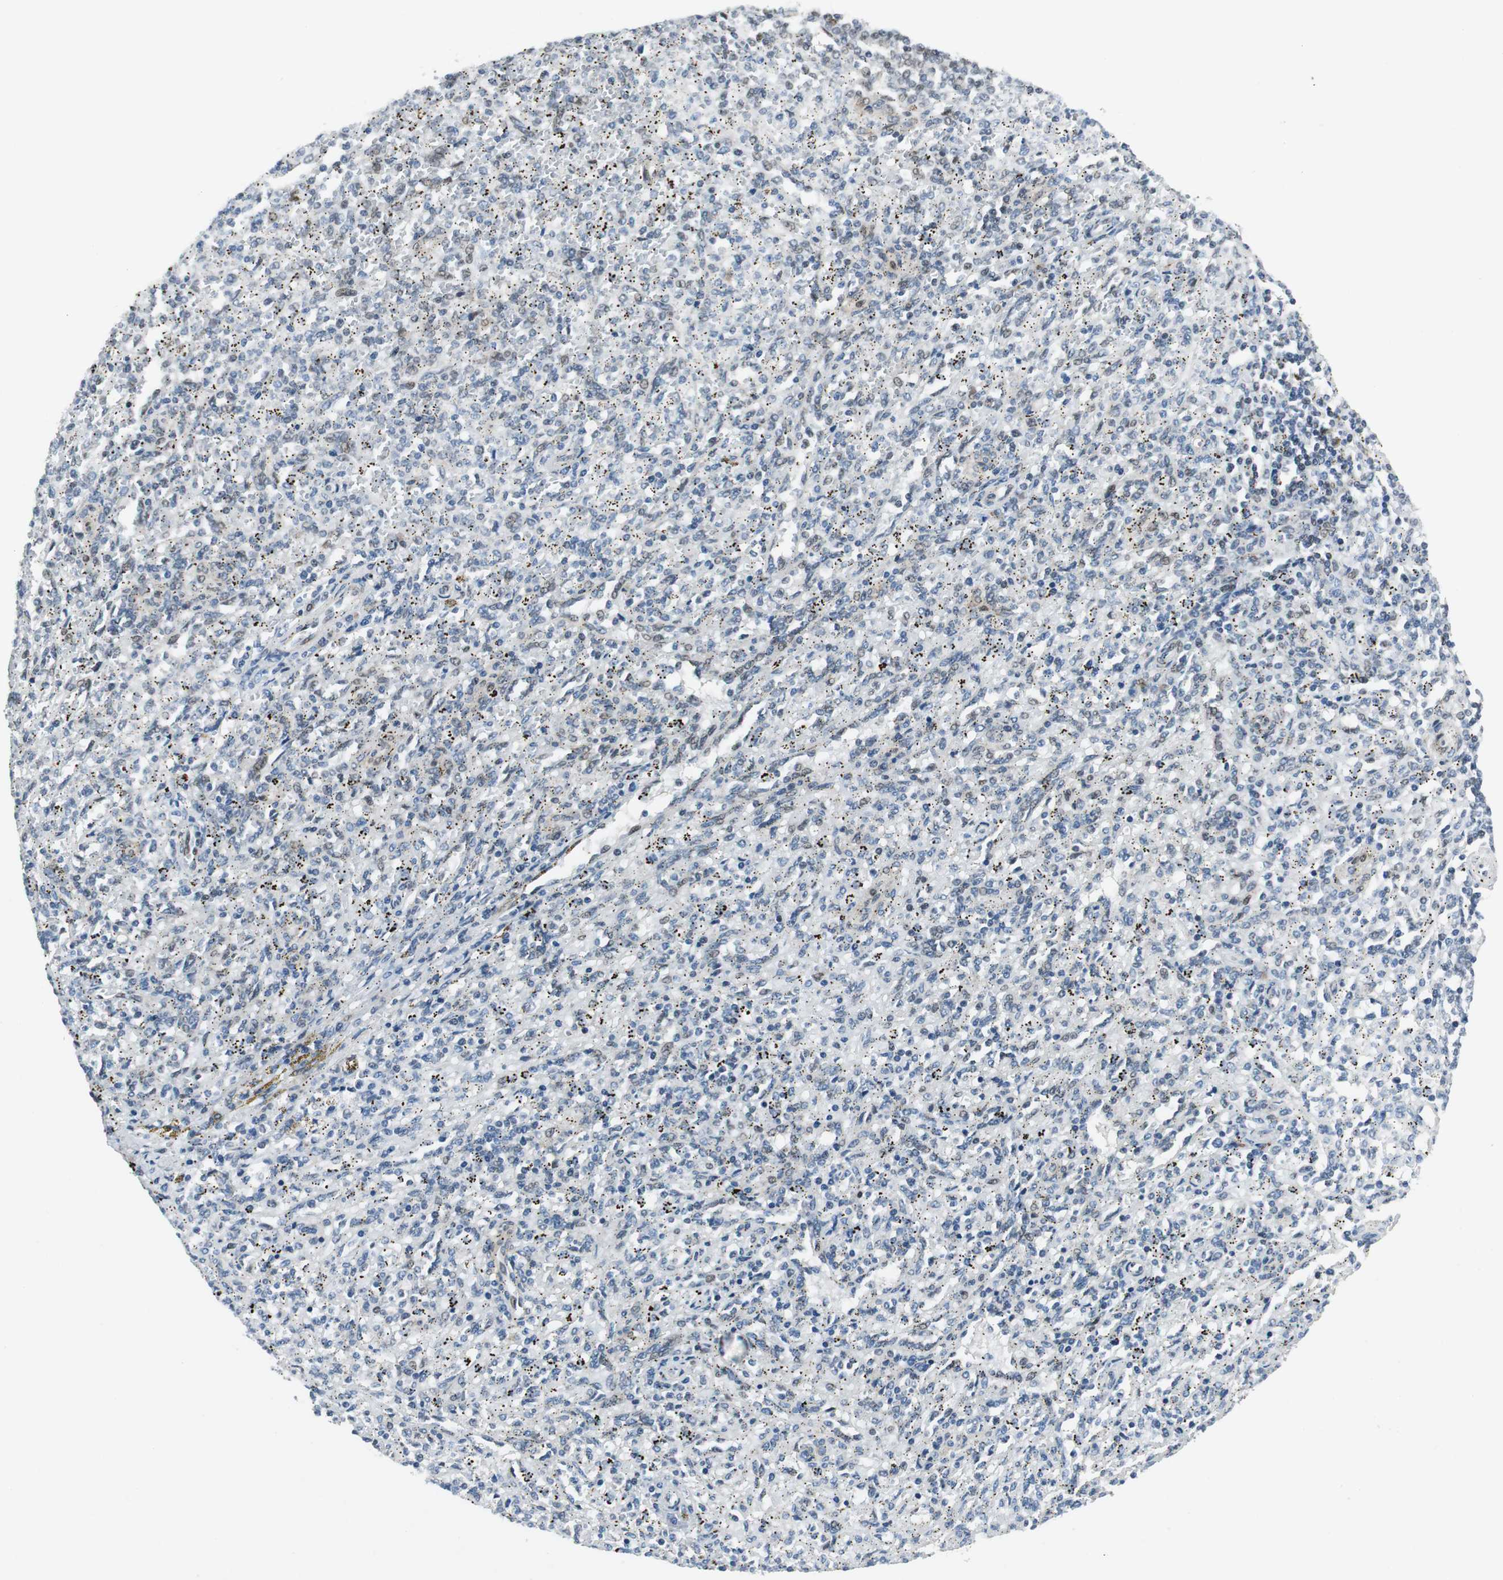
{"staining": {"intensity": "negative", "quantity": "none", "location": "none"}, "tissue": "spleen", "cell_type": "Cells in red pulp", "image_type": "normal", "snomed": [{"axis": "morphology", "description": "Normal tissue, NOS"}, {"axis": "topography", "description": "Spleen"}], "caption": "This is an immunohistochemistry (IHC) histopathology image of benign spleen. There is no expression in cells in red pulp.", "gene": "AJUBA", "patient": {"sex": "female", "age": 10}}